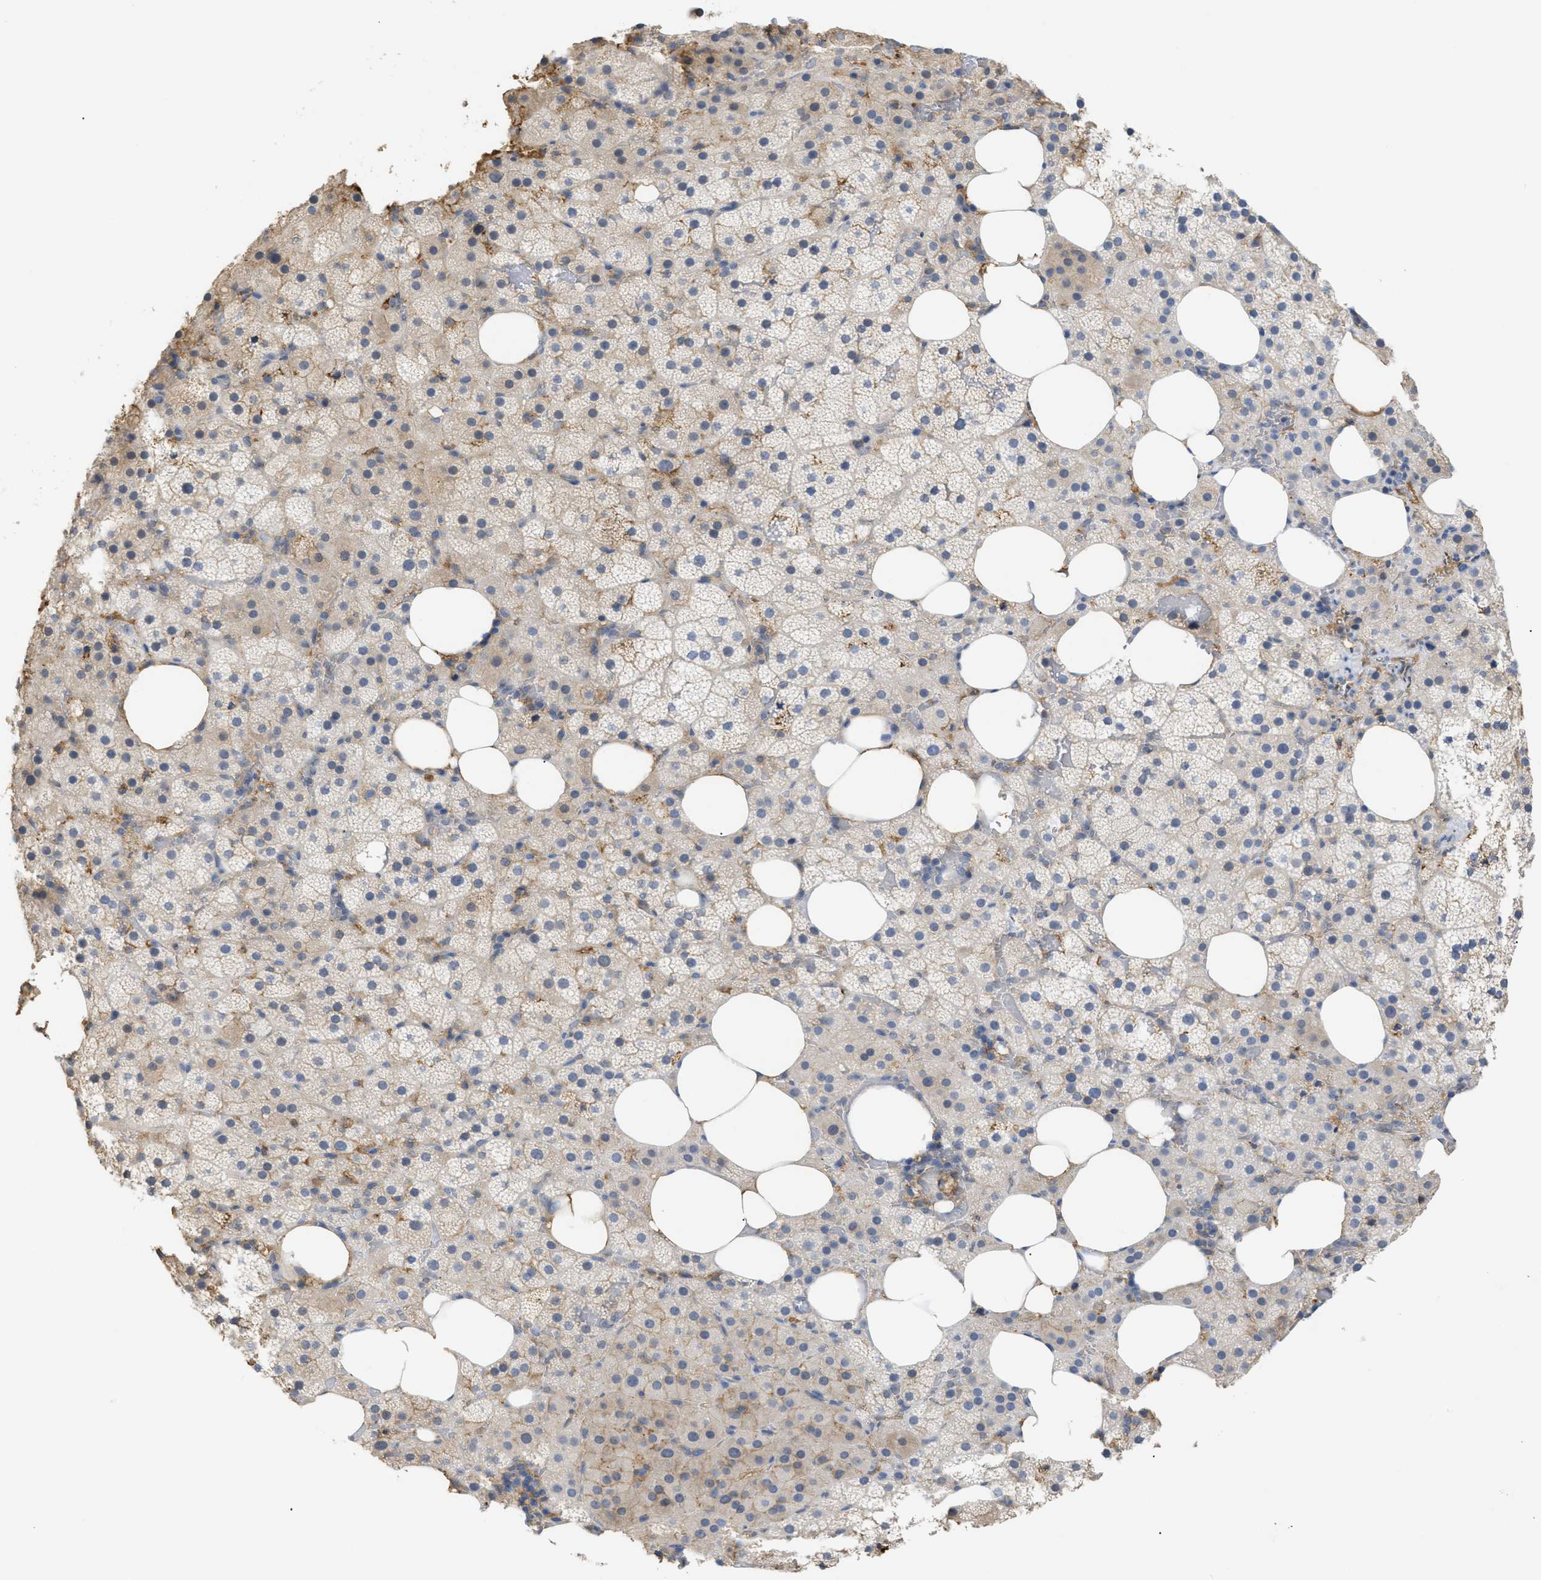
{"staining": {"intensity": "moderate", "quantity": "<25%", "location": "cytoplasmic/membranous"}, "tissue": "adrenal gland", "cell_type": "Glandular cells", "image_type": "normal", "snomed": [{"axis": "morphology", "description": "Normal tissue, NOS"}, {"axis": "topography", "description": "Adrenal gland"}], "caption": "The image exhibits staining of unremarkable adrenal gland, revealing moderate cytoplasmic/membranous protein positivity (brown color) within glandular cells.", "gene": "ANXA4", "patient": {"sex": "female", "age": 59}}